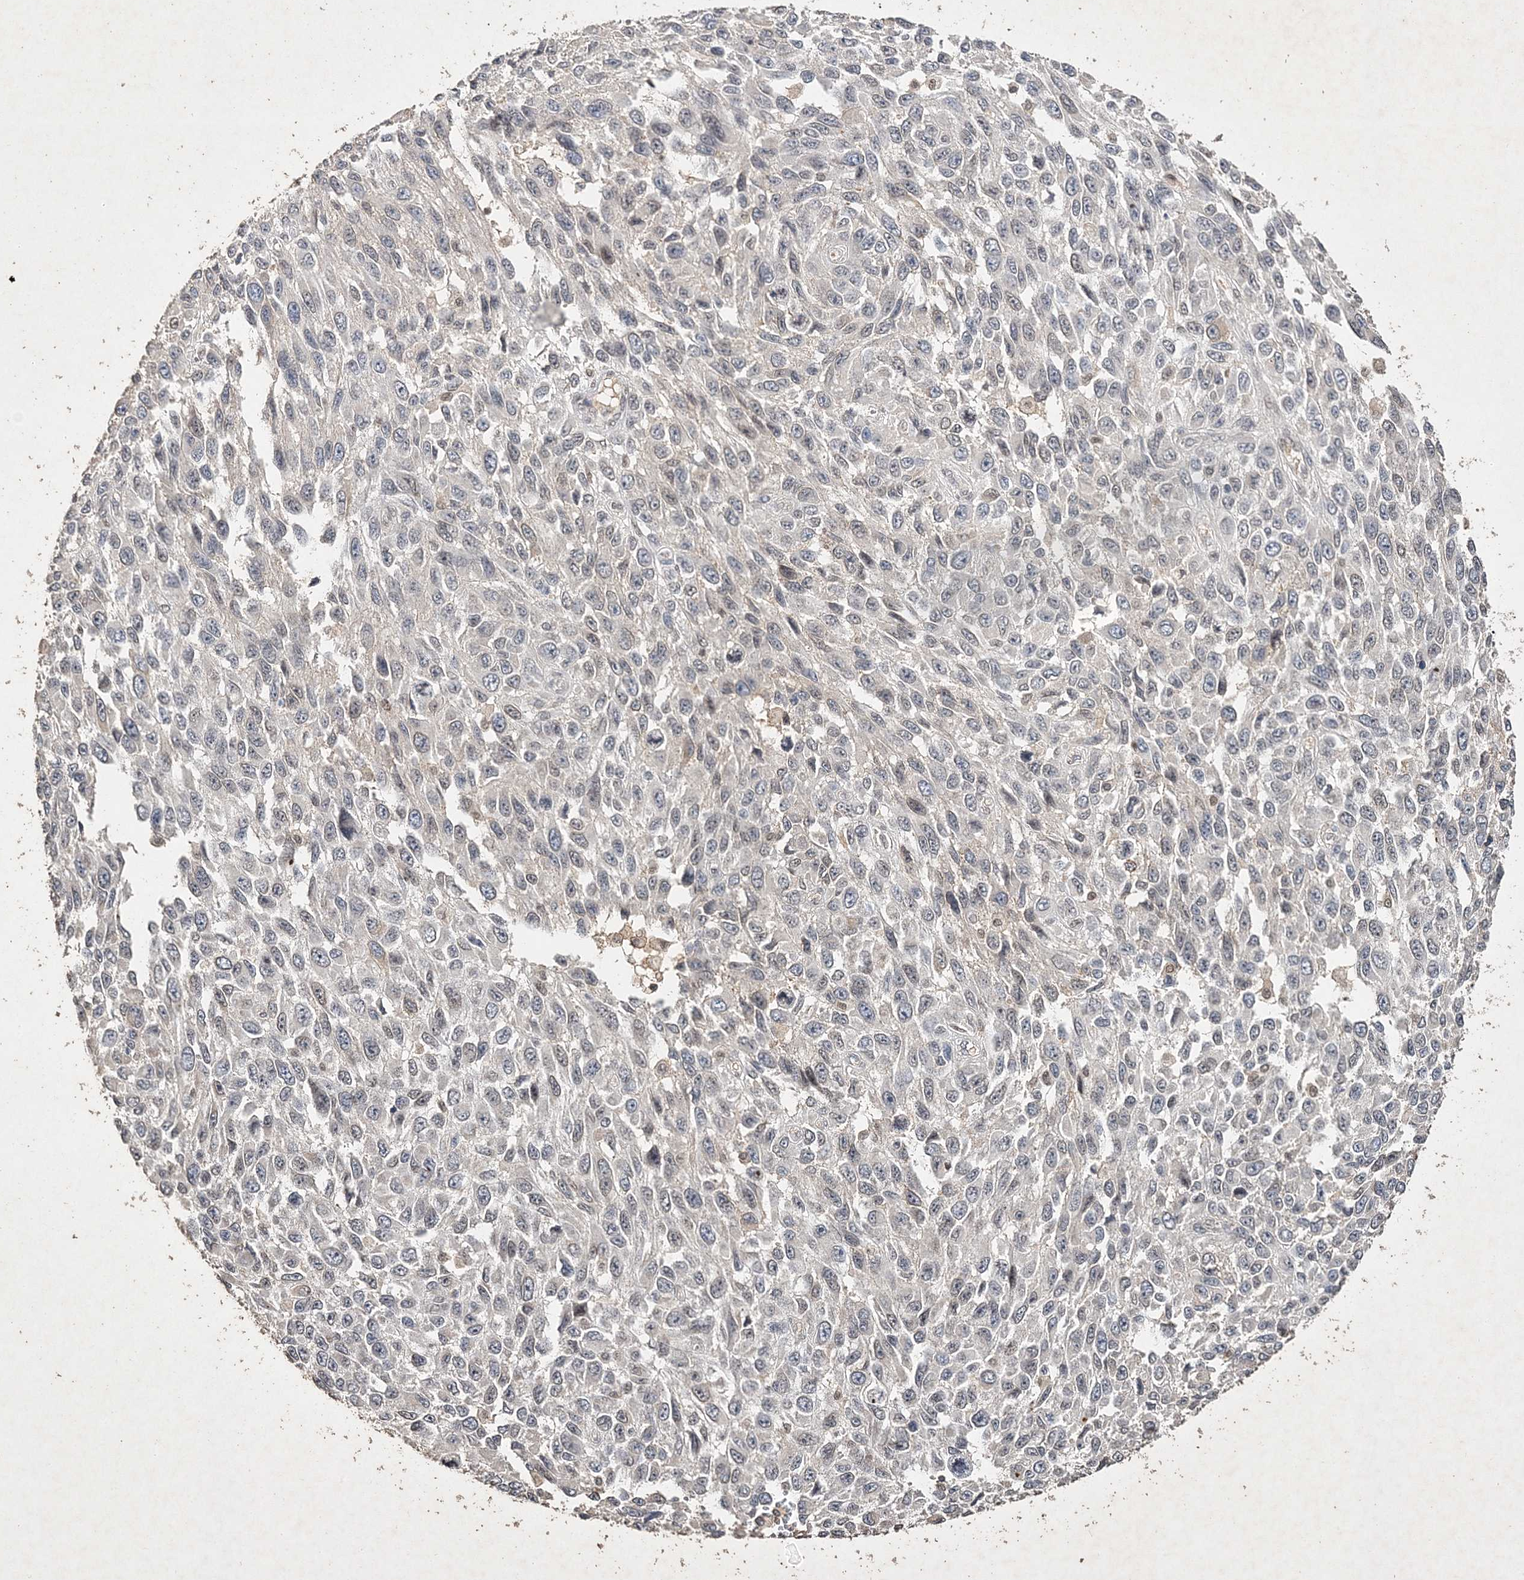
{"staining": {"intensity": "negative", "quantity": "none", "location": "none"}, "tissue": "melanoma", "cell_type": "Tumor cells", "image_type": "cancer", "snomed": [{"axis": "morphology", "description": "Malignant melanoma, NOS"}, {"axis": "topography", "description": "Skin"}], "caption": "IHC photomicrograph of human melanoma stained for a protein (brown), which exhibits no positivity in tumor cells.", "gene": "C3orf38", "patient": {"sex": "female", "age": 96}}